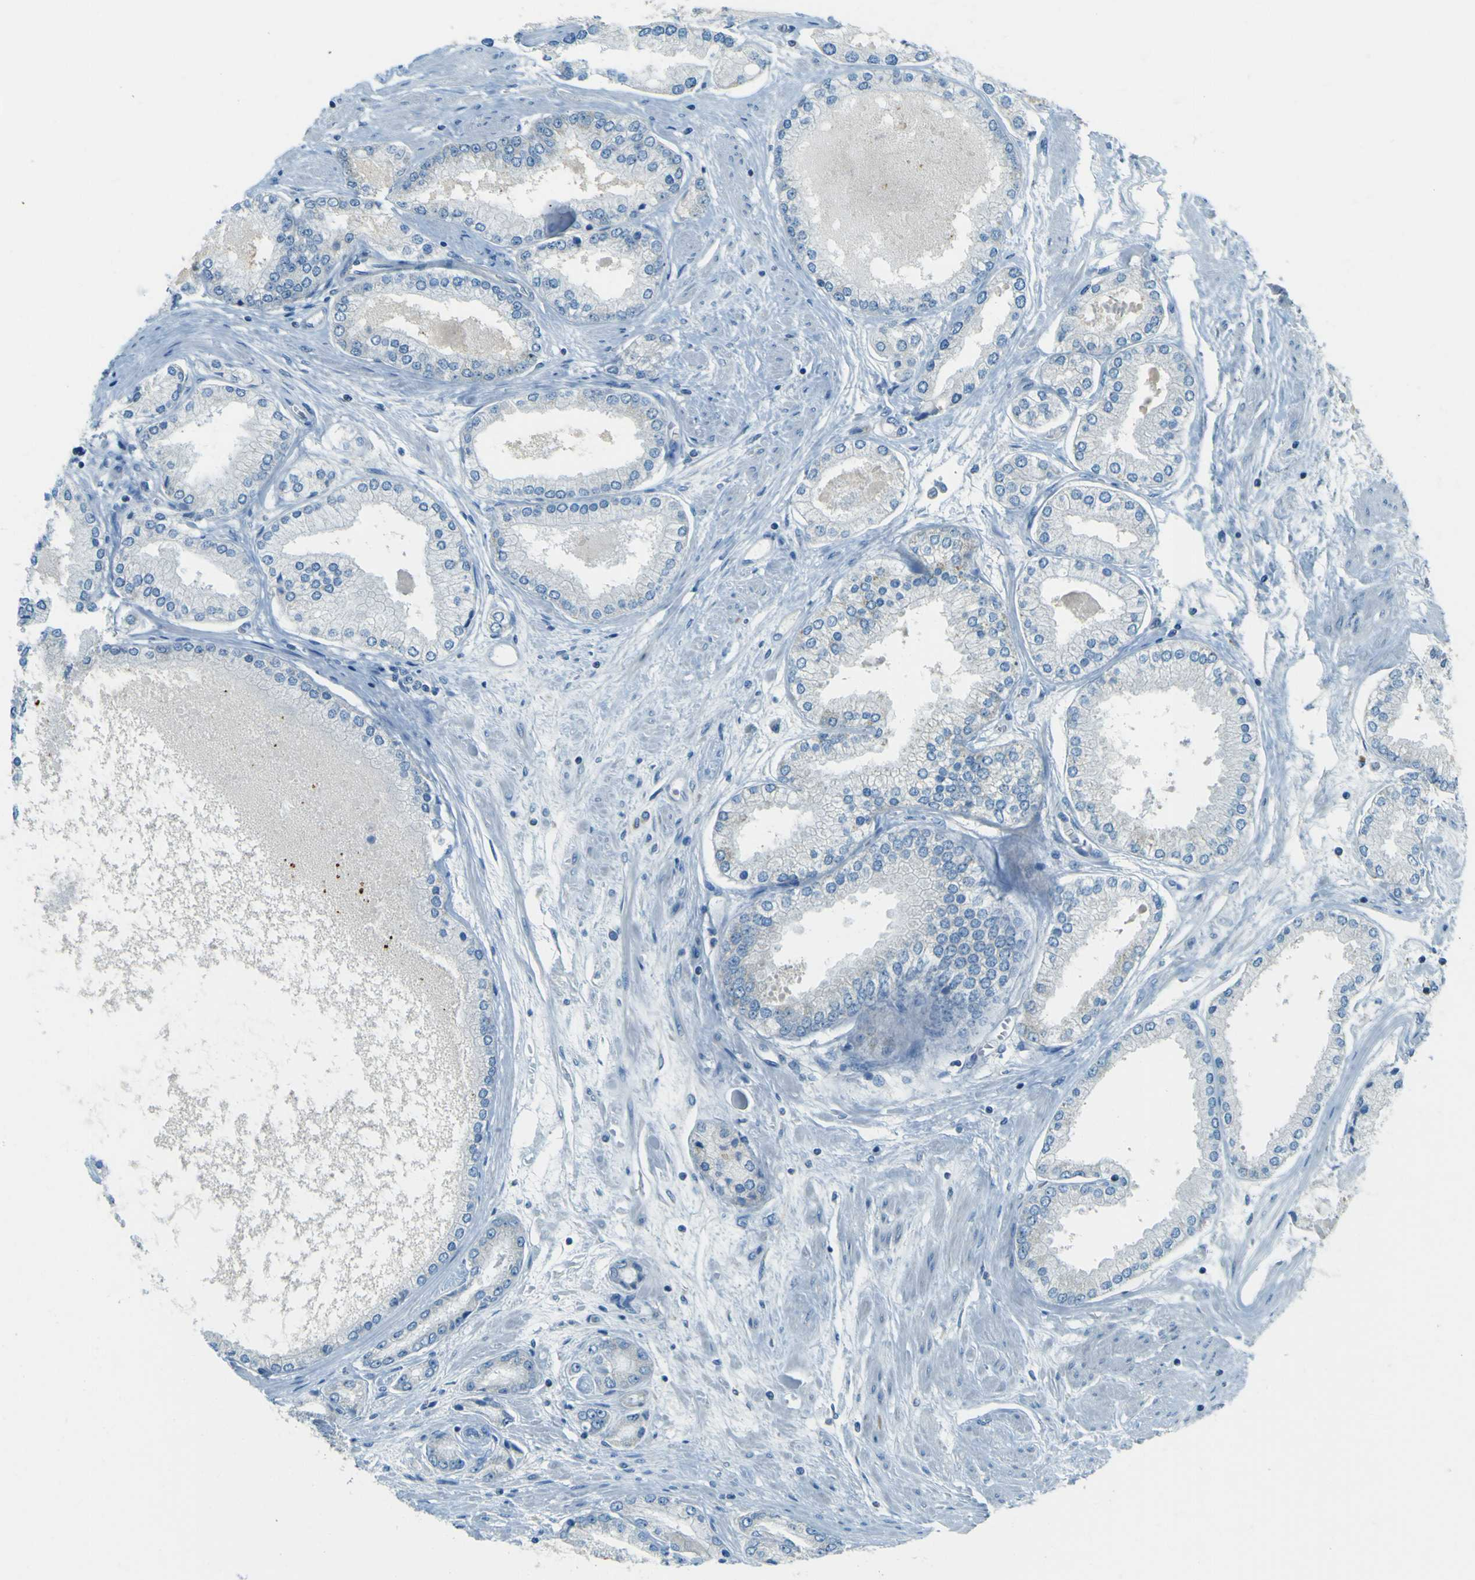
{"staining": {"intensity": "negative", "quantity": "none", "location": "none"}, "tissue": "prostate cancer", "cell_type": "Tumor cells", "image_type": "cancer", "snomed": [{"axis": "morphology", "description": "Adenocarcinoma, High grade"}, {"axis": "topography", "description": "Prostate"}], "caption": "IHC image of neoplastic tissue: human prostate cancer stained with DAB (3,3'-diaminobenzidine) exhibits no significant protein expression in tumor cells. (Stains: DAB (3,3'-diaminobenzidine) IHC with hematoxylin counter stain, Microscopy: brightfield microscopy at high magnification).", "gene": "FKTN", "patient": {"sex": "male", "age": 56}}